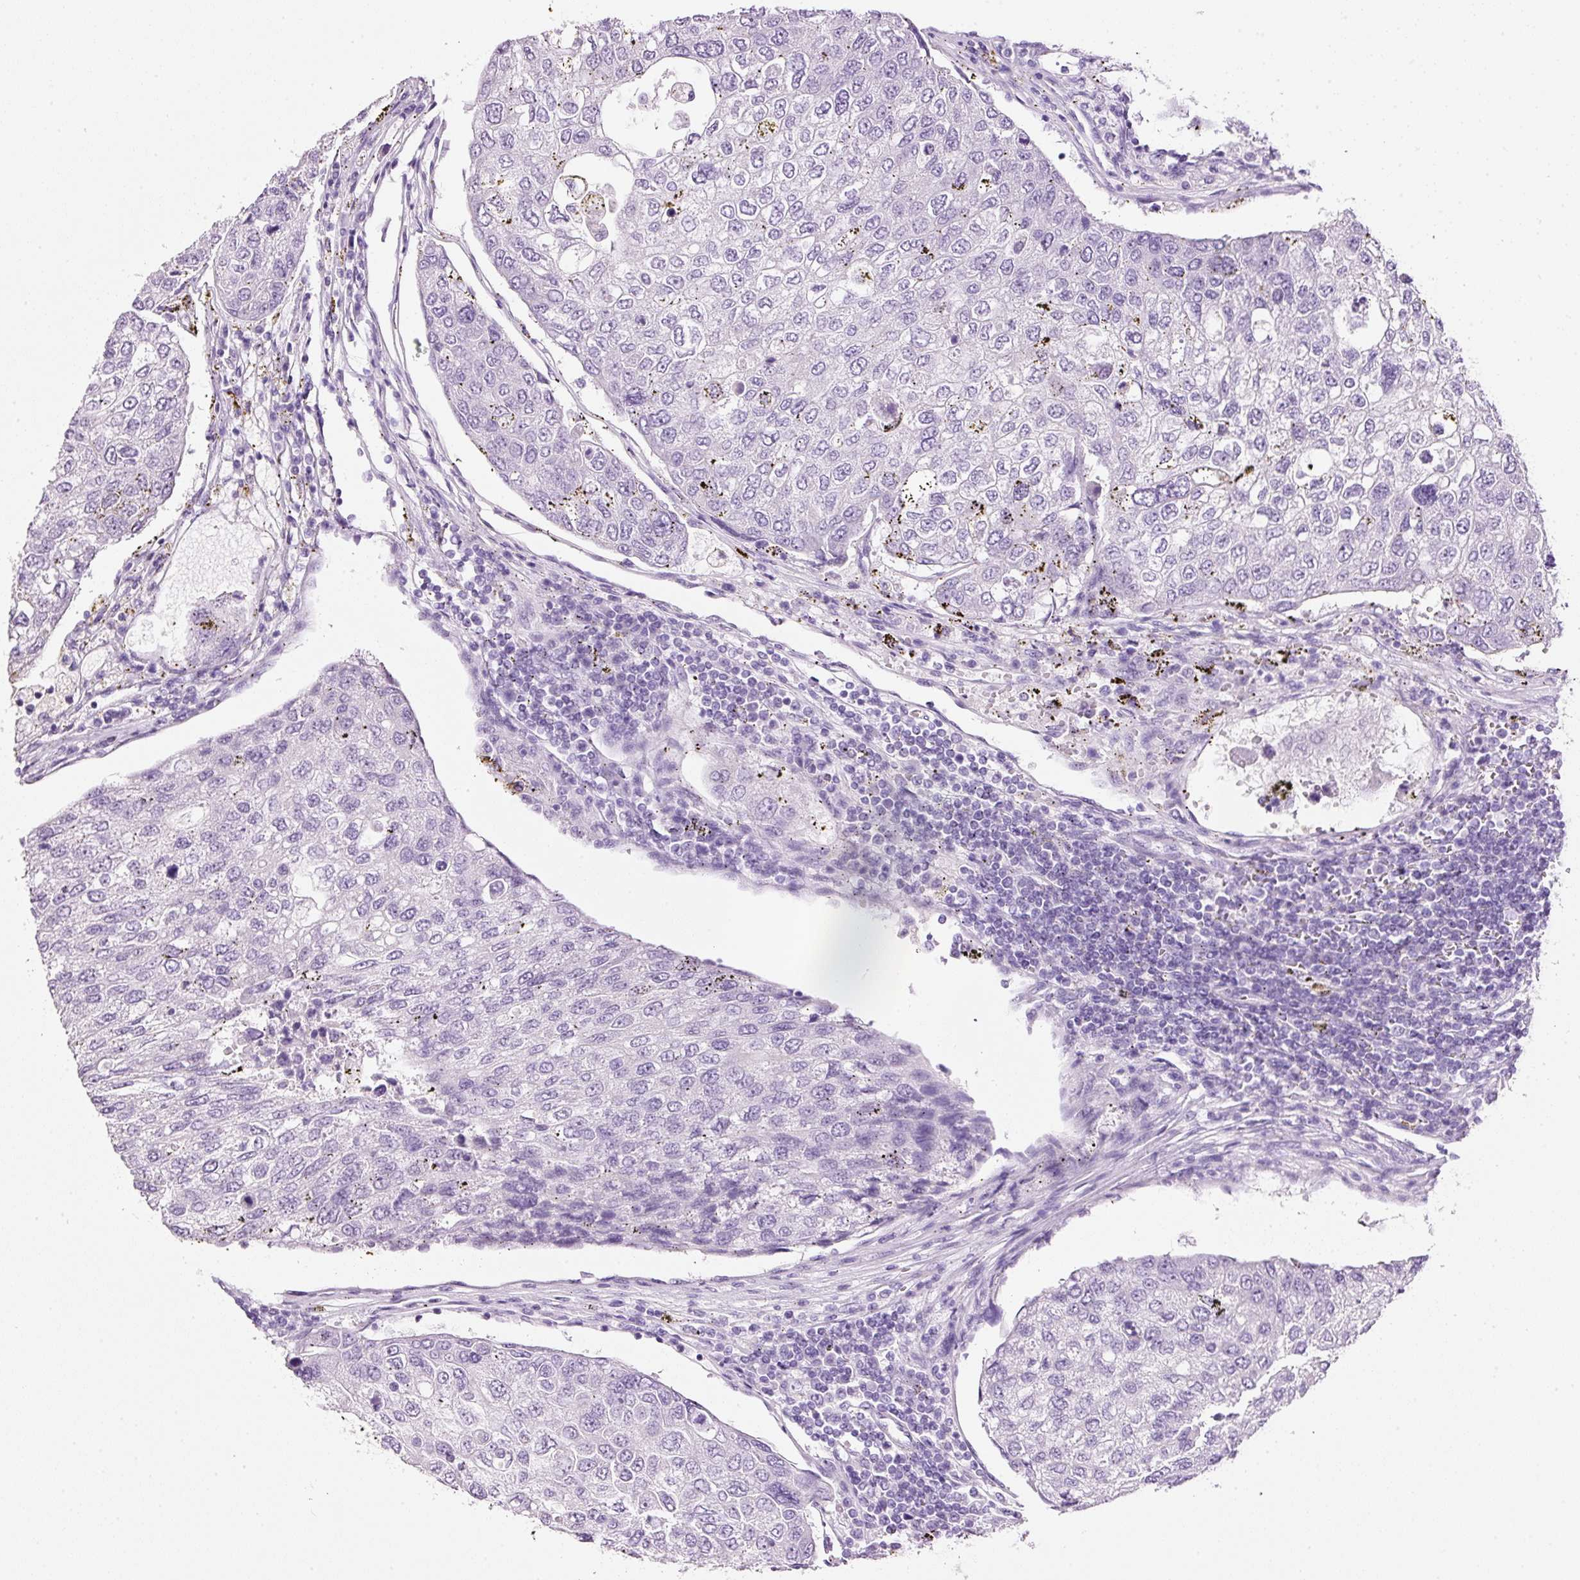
{"staining": {"intensity": "negative", "quantity": "none", "location": "none"}, "tissue": "urothelial cancer", "cell_type": "Tumor cells", "image_type": "cancer", "snomed": [{"axis": "morphology", "description": "Urothelial carcinoma, High grade"}, {"axis": "topography", "description": "Lymph node"}, {"axis": "topography", "description": "Urinary bladder"}], "caption": "A histopathology image of human high-grade urothelial carcinoma is negative for staining in tumor cells.", "gene": "BSND", "patient": {"sex": "male", "age": 51}}